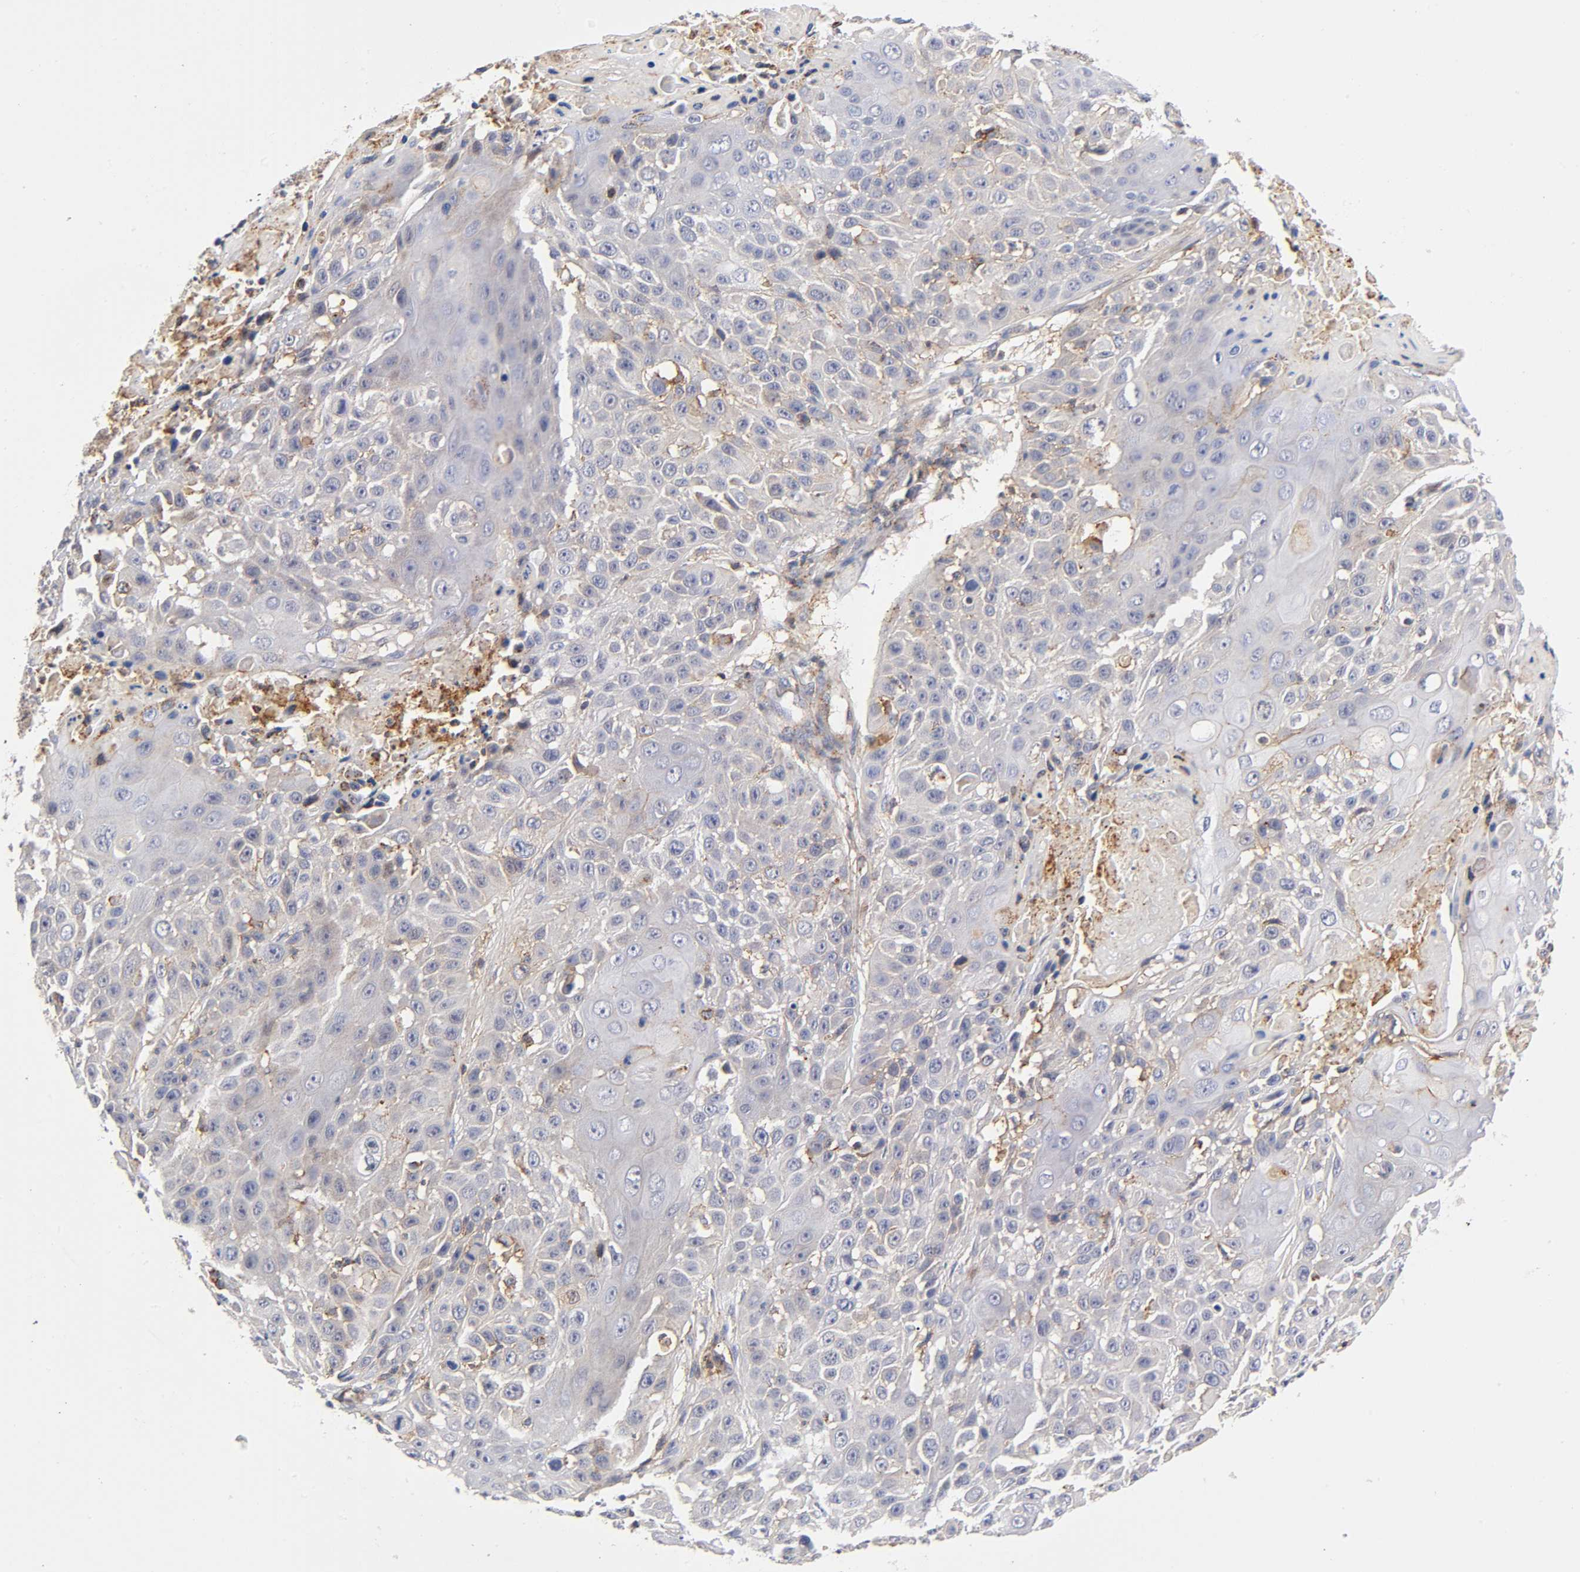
{"staining": {"intensity": "weak", "quantity": "<25%", "location": "cytoplasmic/membranous"}, "tissue": "cervical cancer", "cell_type": "Tumor cells", "image_type": "cancer", "snomed": [{"axis": "morphology", "description": "Squamous cell carcinoma, NOS"}, {"axis": "topography", "description": "Cervix"}], "caption": "This is a micrograph of immunohistochemistry staining of cervical cancer, which shows no staining in tumor cells.", "gene": "ANXA7", "patient": {"sex": "female", "age": 39}}